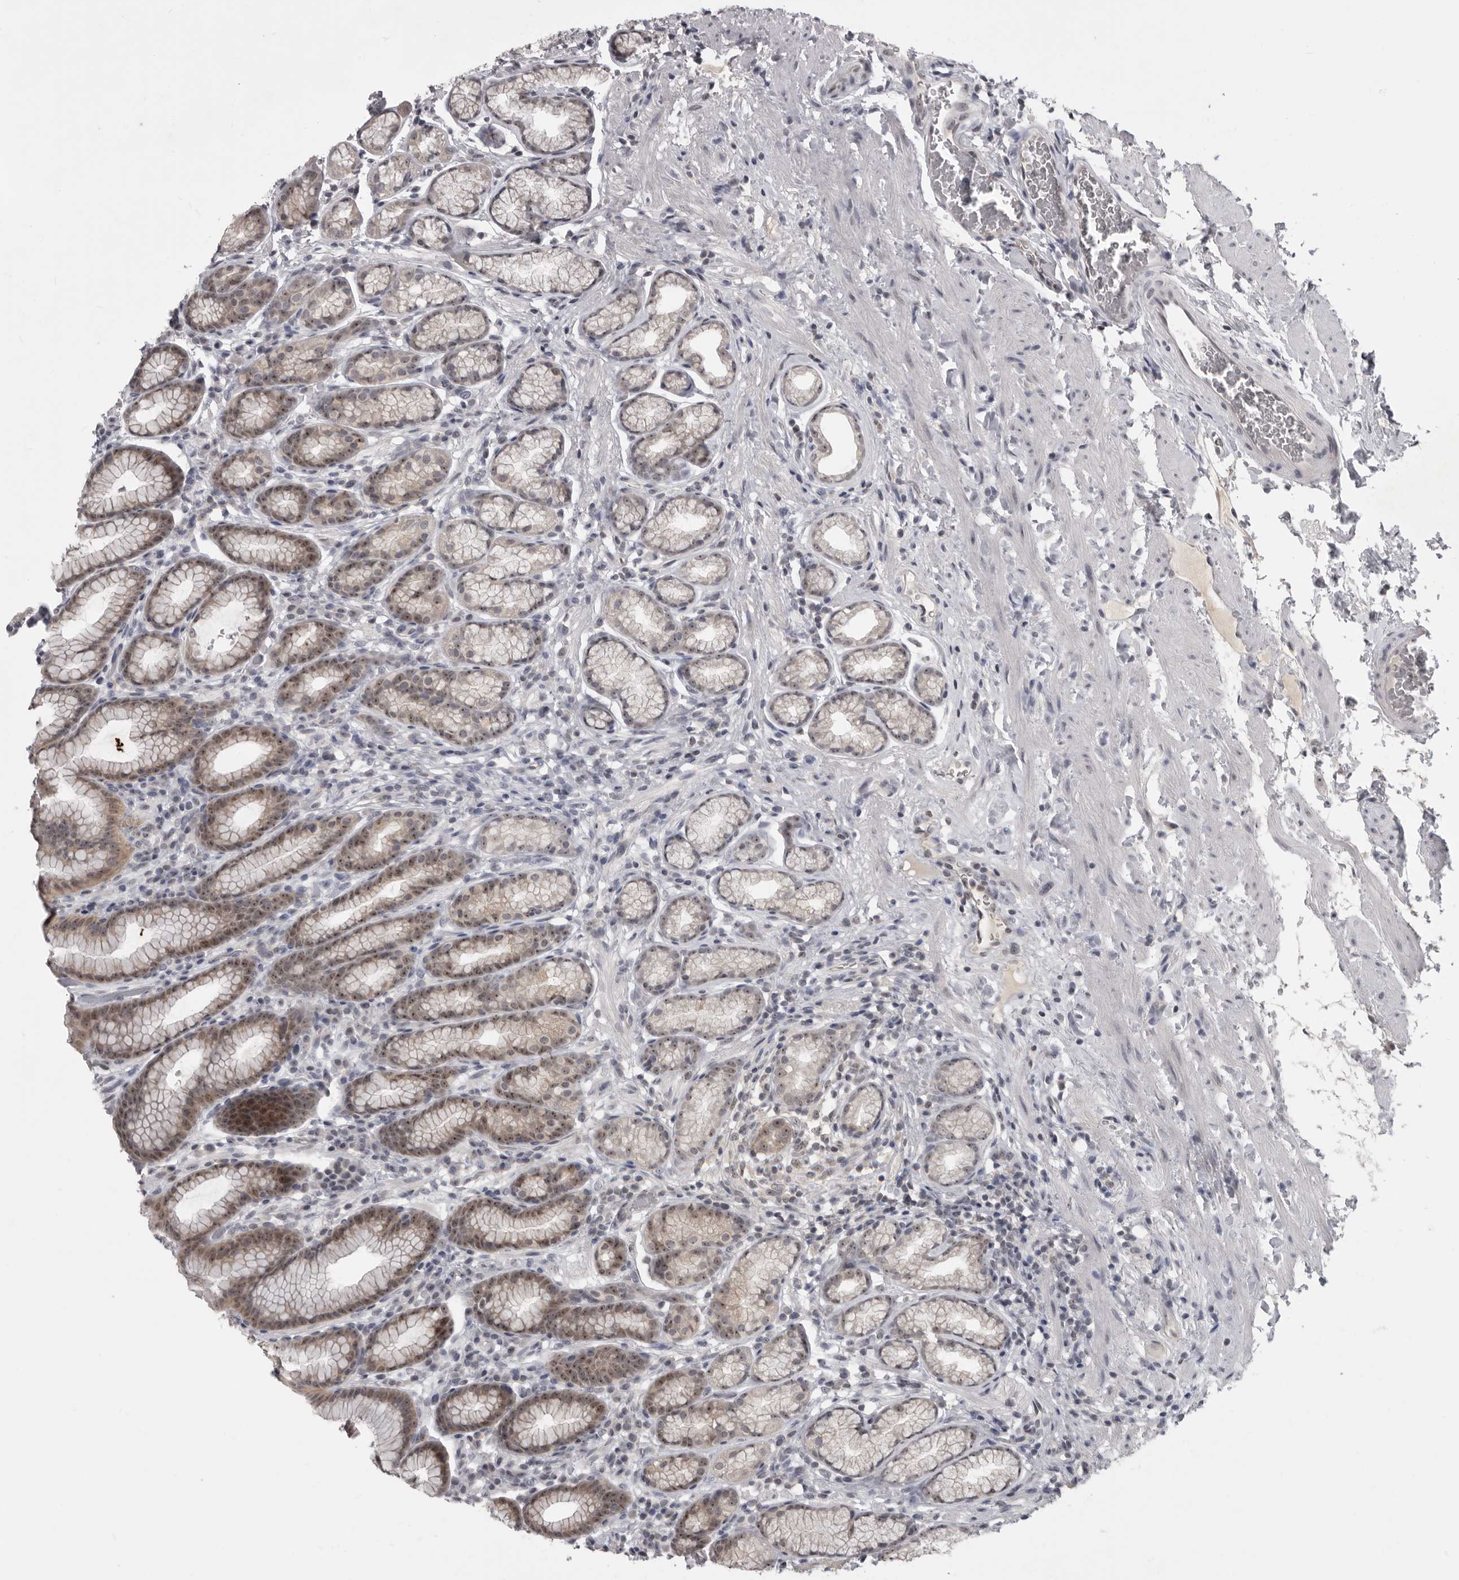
{"staining": {"intensity": "moderate", "quantity": "25%-75%", "location": "nuclear"}, "tissue": "stomach", "cell_type": "Glandular cells", "image_type": "normal", "snomed": [{"axis": "morphology", "description": "Normal tissue, NOS"}, {"axis": "topography", "description": "Stomach"}], "caption": "Protein analysis of unremarkable stomach reveals moderate nuclear expression in about 25%-75% of glandular cells.", "gene": "MRTO4", "patient": {"sex": "male", "age": 42}}